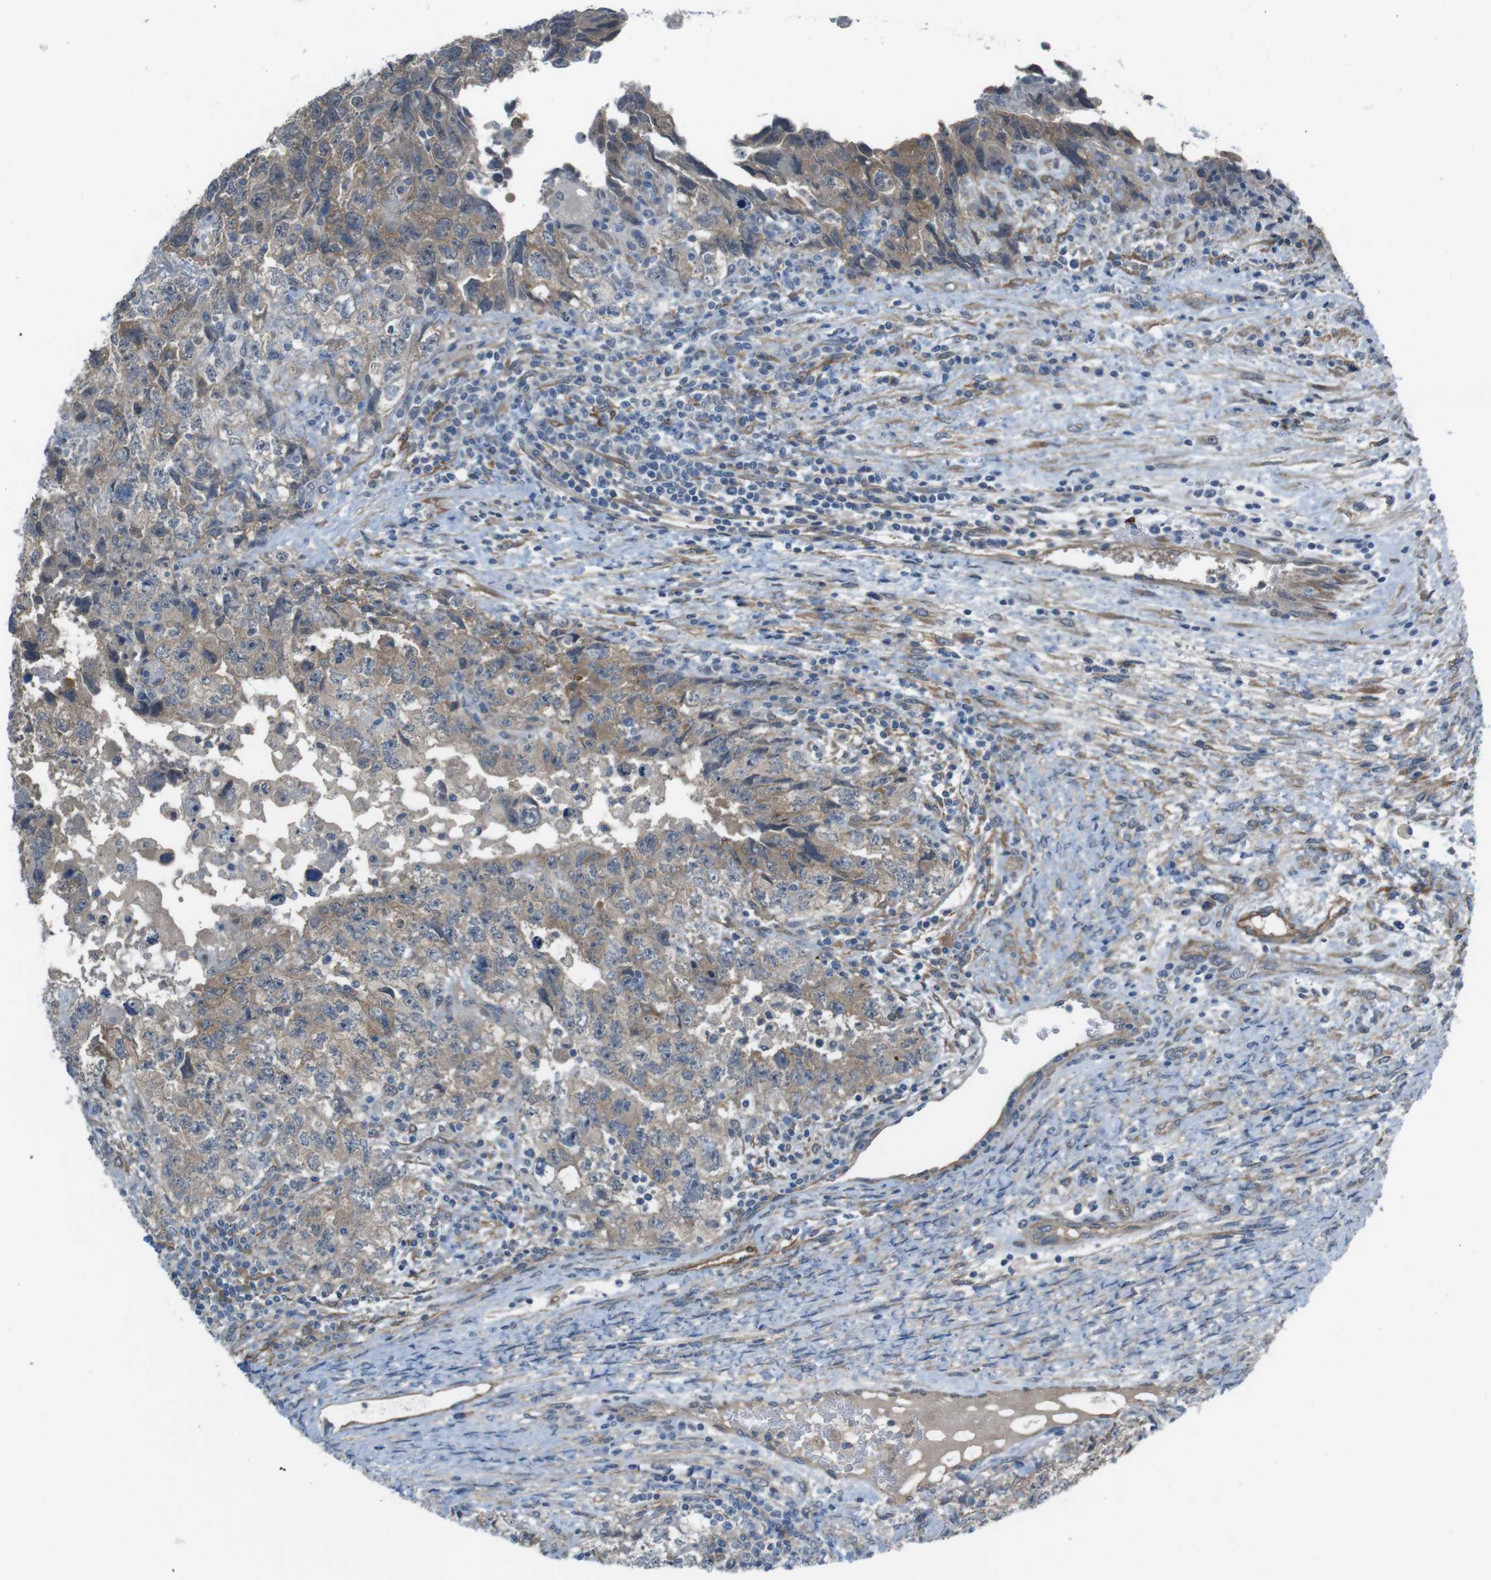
{"staining": {"intensity": "moderate", "quantity": "25%-75%", "location": "cytoplasmic/membranous"}, "tissue": "testis cancer", "cell_type": "Tumor cells", "image_type": "cancer", "snomed": [{"axis": "morphology", "description": "Carcinoma, Embryonal, NOS"}, {"axis": "topography", "description": "Testis"}], "caption": "A photomicrograph showing moderate cytoplasmic/membranous expression in approximately 25%-75% of tumor cells in embryonal carcinoma (testis), as visualized by brown immunohistochemical staining.", "gene": "ANK2", "patient": {"sex": "male", "age": 36}}